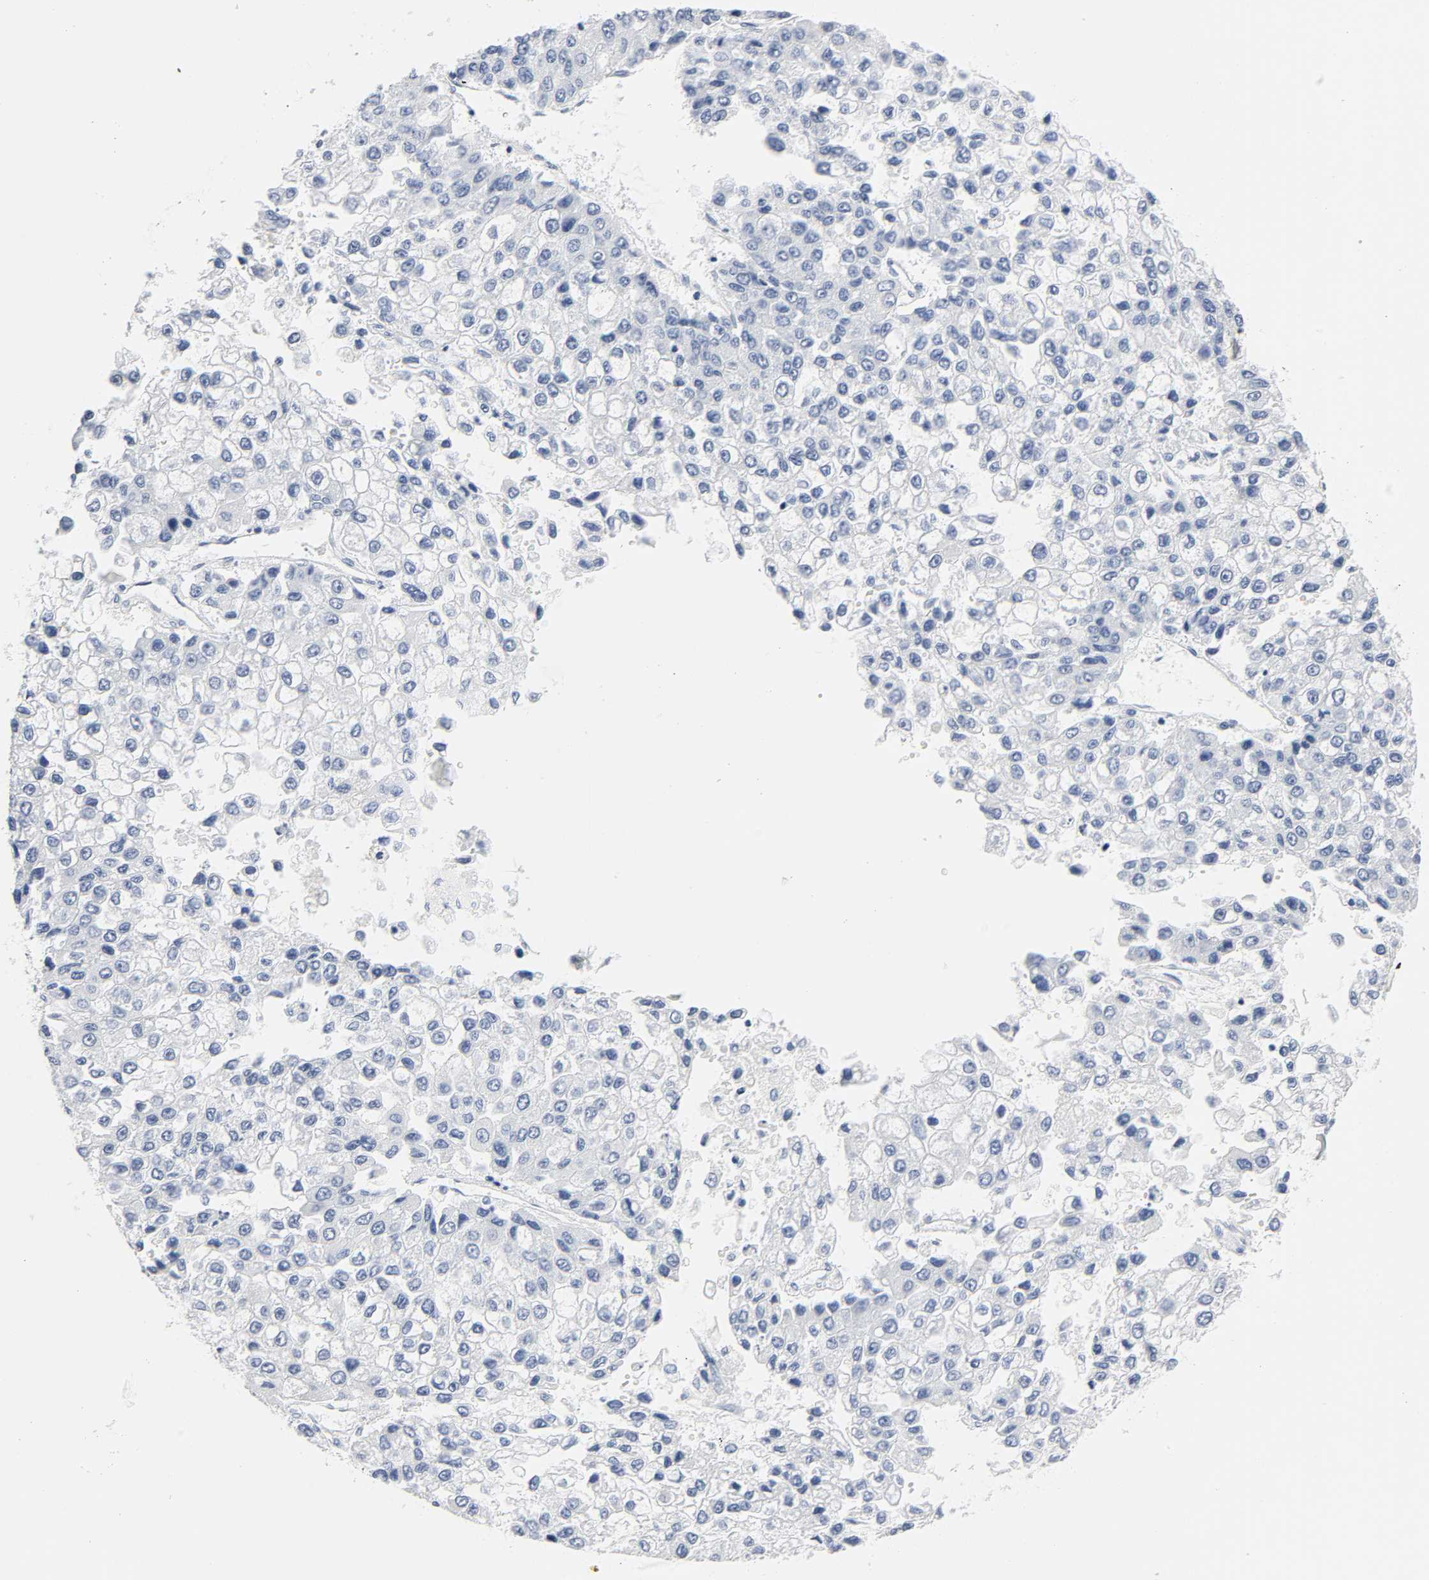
{"staining": {"intensity": "negative", "quantity": "none", "location": "none"}, "tissue": "liver cancer", "cell_type": "Tumor cells", "image_type": "cancer", "snomed": [{"axis": "morphology", "description": "Carcinoma, Hepatocellular, NOS"}, {"axis": "topography", "description": "Liver"}], "caption": "Human hepatocellular carcinoma (liver) stained for a protein using immunohistochemistry shows no expression in tumor cells.", "gene": "ACP3", "patient": {"sex": "female", "age": 66}}